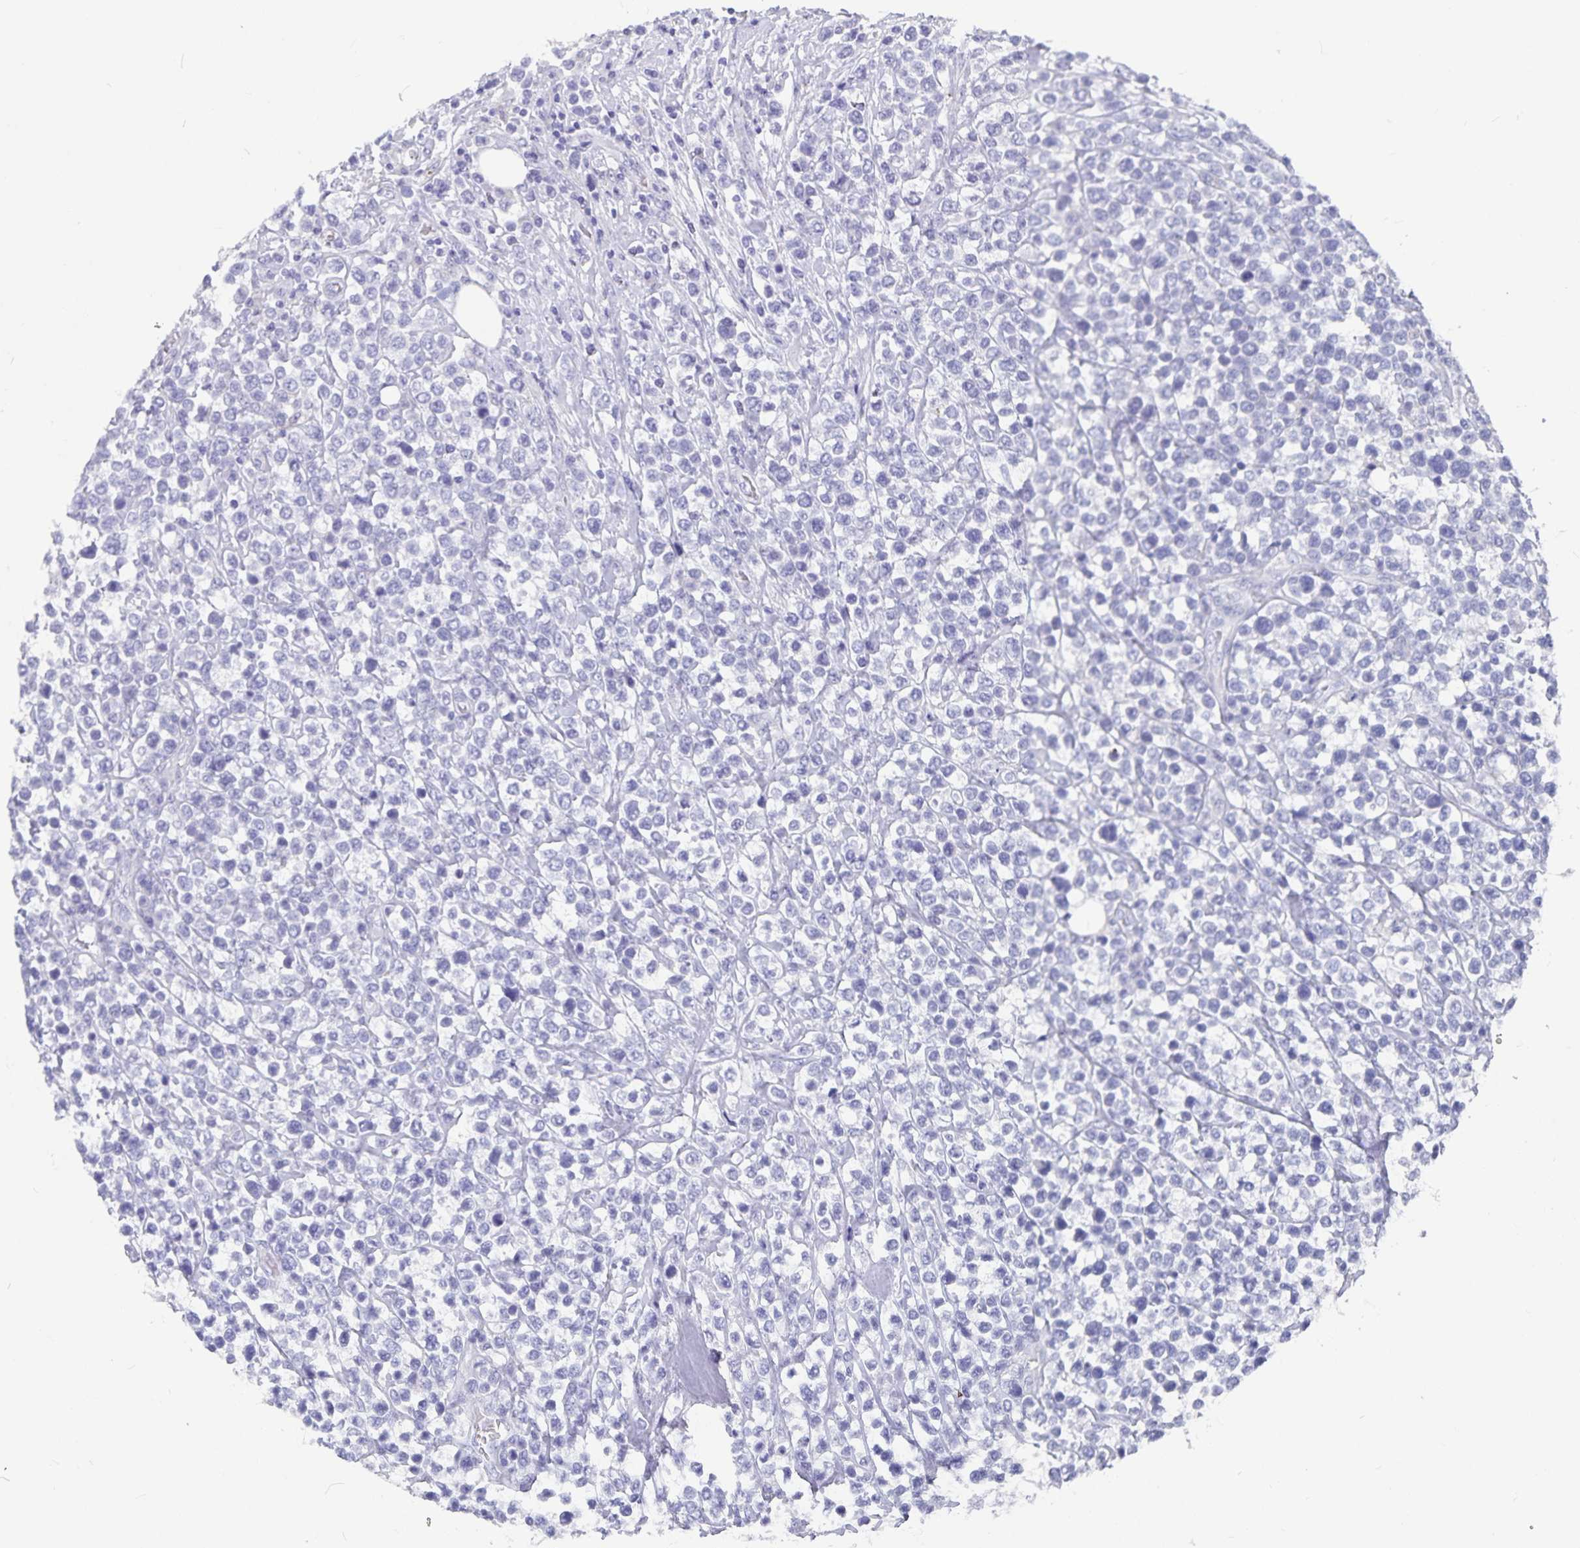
{"staining": {"intensity": "negative", "quantity": "none", "location": "none"}, "tissue": "lymphoma", "cell_type": "Tumor cells", "image_type": "cancer", "snomed": [{"axis": "morphology", "description": "Malignant lymphoma, non-Hodgkin's type, High grade"}, {"axis": "topography", "description": "Soft tissue"}], "caption": "This is an immunohistochemistry image of human malignant lymphoma, non-Hodgkin's type (high-grade). There is no staining in tumor cells.", "gene": "PLAC1", "patient": {"sex": "female", "age": 56}}